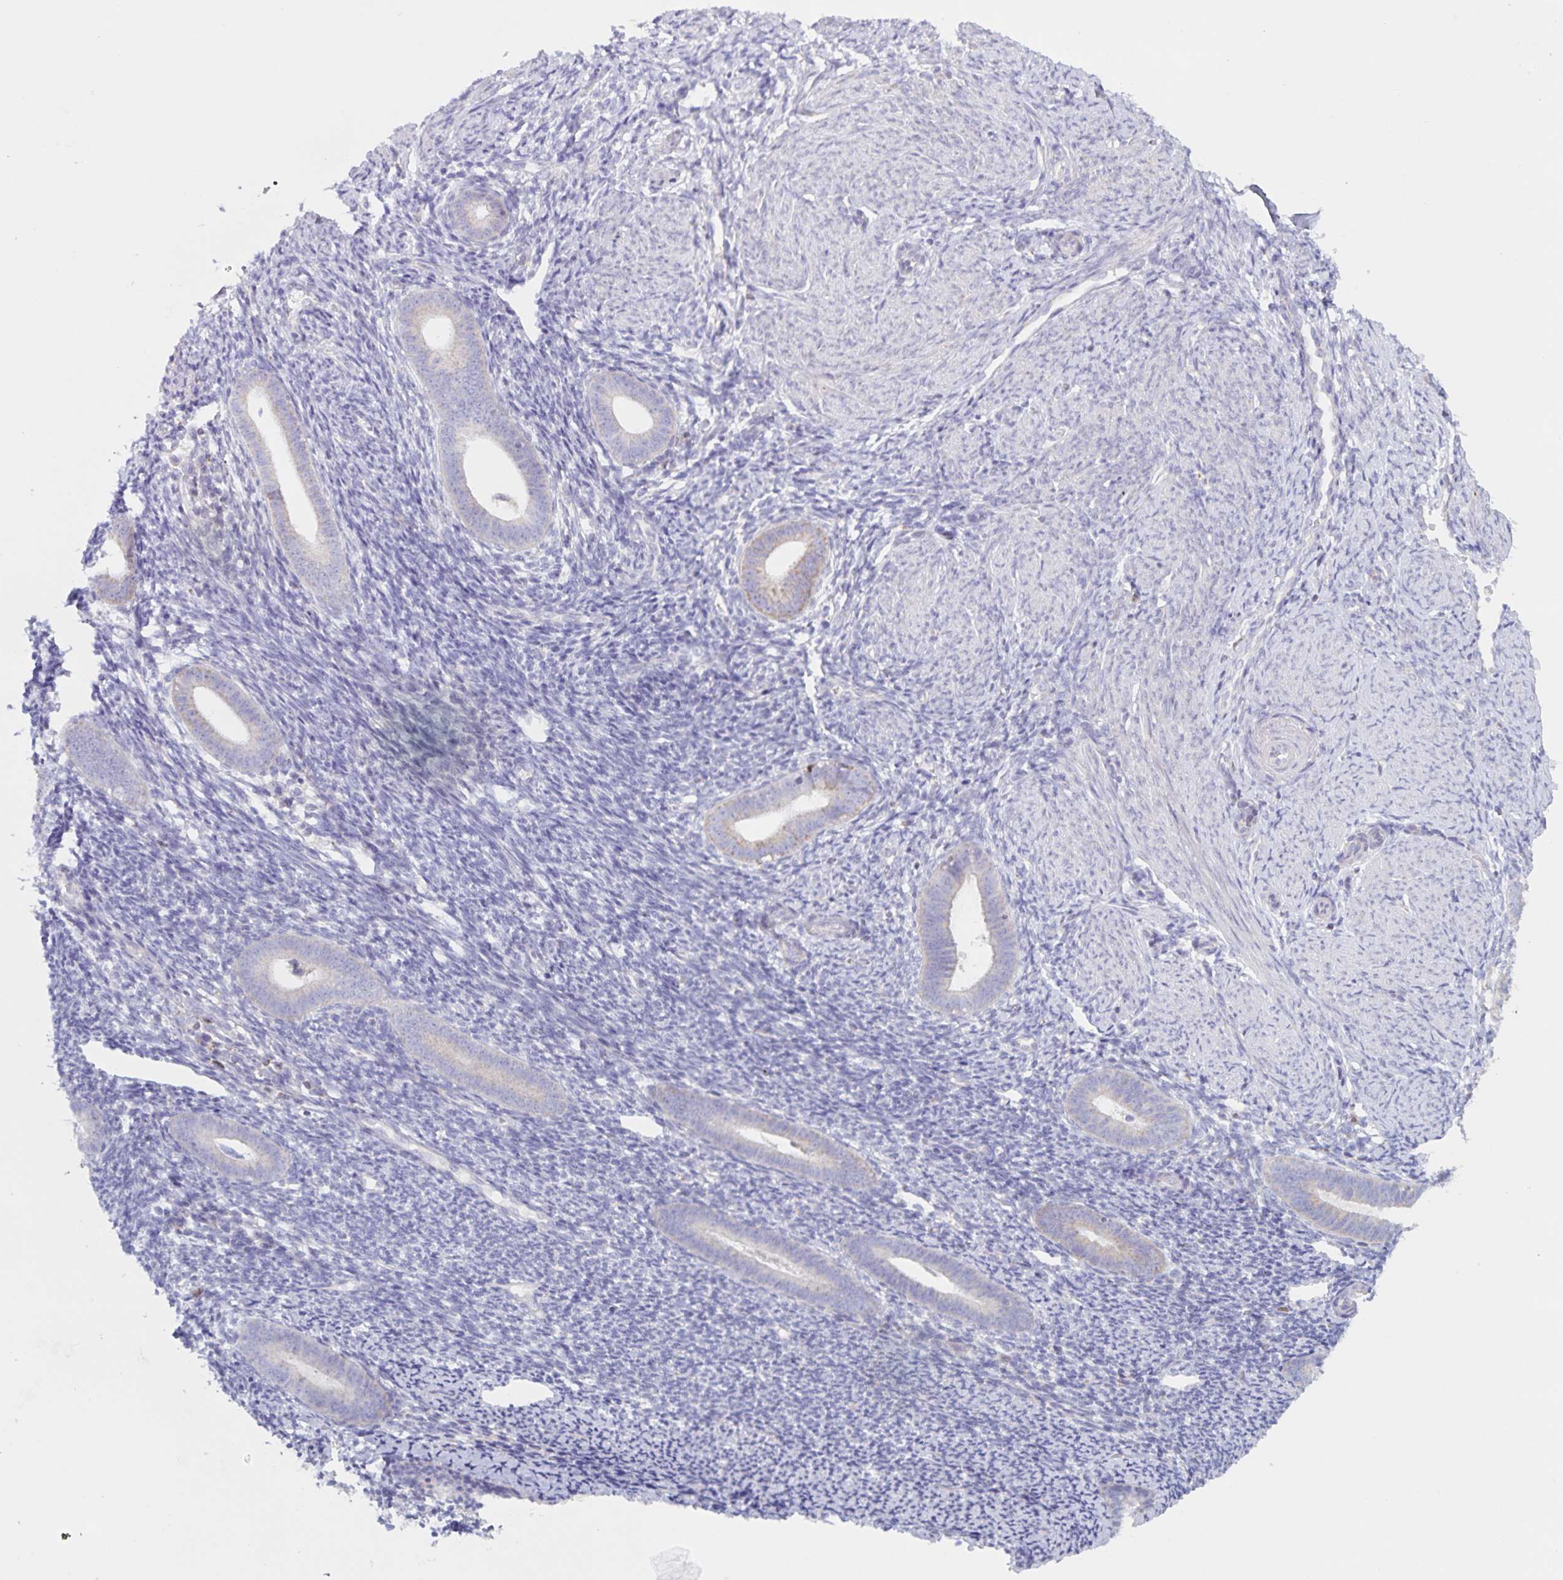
{"staining": {"intensity": "negative", "quantity": "none", "location": "none"}, "tissue": "endometrium", "cell_type": "Cells in endometrial stroma", "image_type": "normal", "snomed": [{"axis": "morphology", "description": "Normal tissue, NOS"}, {"axis": "topography", "description": "Endometrium"}], "caption": "The photomicrograph shows no significant staining in cells in endometrial stroma of endometrium.", "gene": "CENPH", "patient": {"sex": "female", "age": 39}}